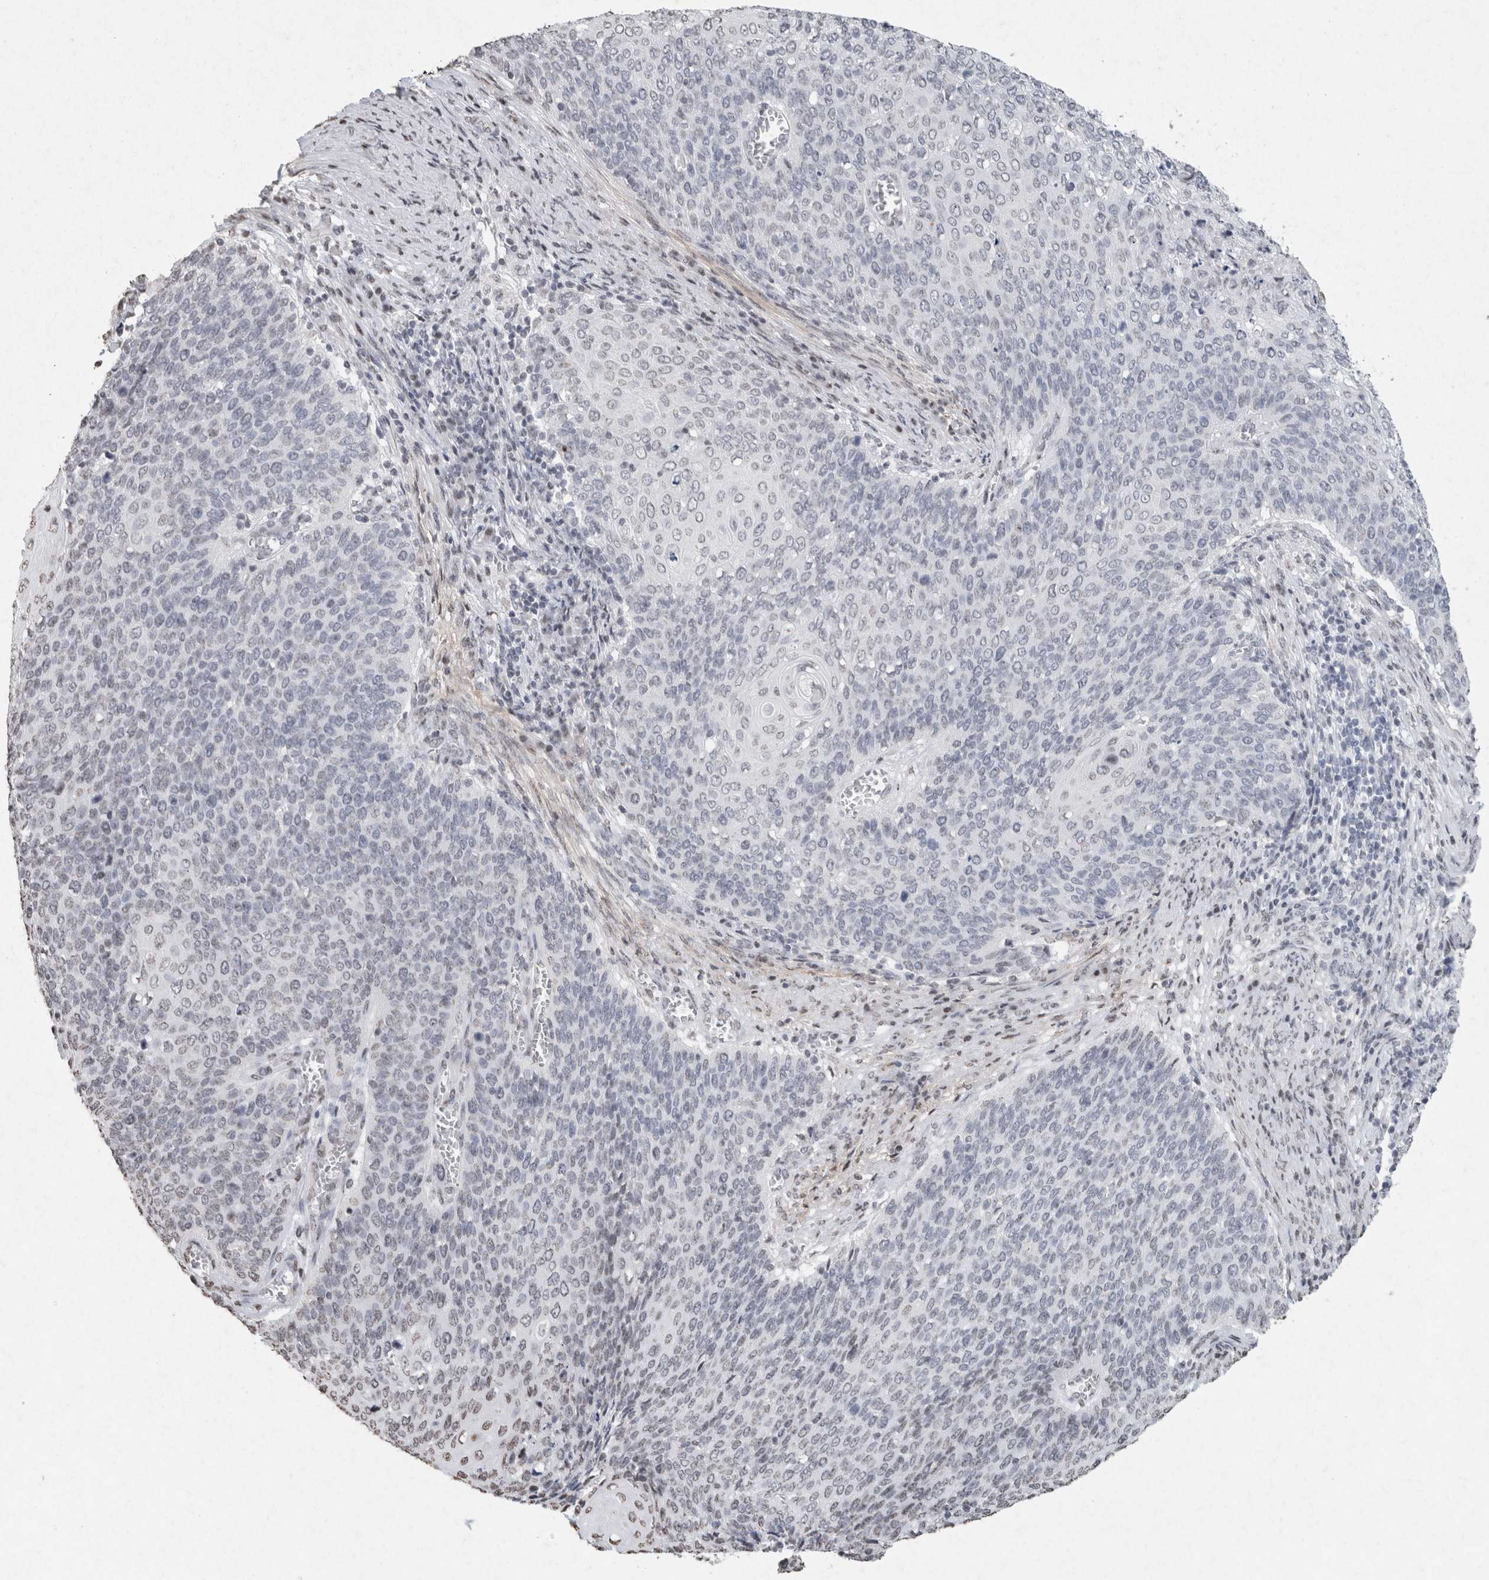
{"staining": {"intensity": "negative", "quantity": "none", "location": "none"}, "tissue": "cervical cancer", "cell_type": "Tumor cells", "image_type": "cancer", "snomed": [{"axis": "morphology", "description": "Squamous cell carcinoma, NOS"}, {"axis": "topography", "description": "Cervix"}], "caption": "Immunohistochemistry histopathology image of neoplastic tissue: cervical cancer (squamous cell carcinoma) stained with DAB (3,3'-diaminobenzidine) reveals no significant protein staining in tumor cells.", "gene": "CNTN1", "patient": {"sex": "female", "age": 39}}